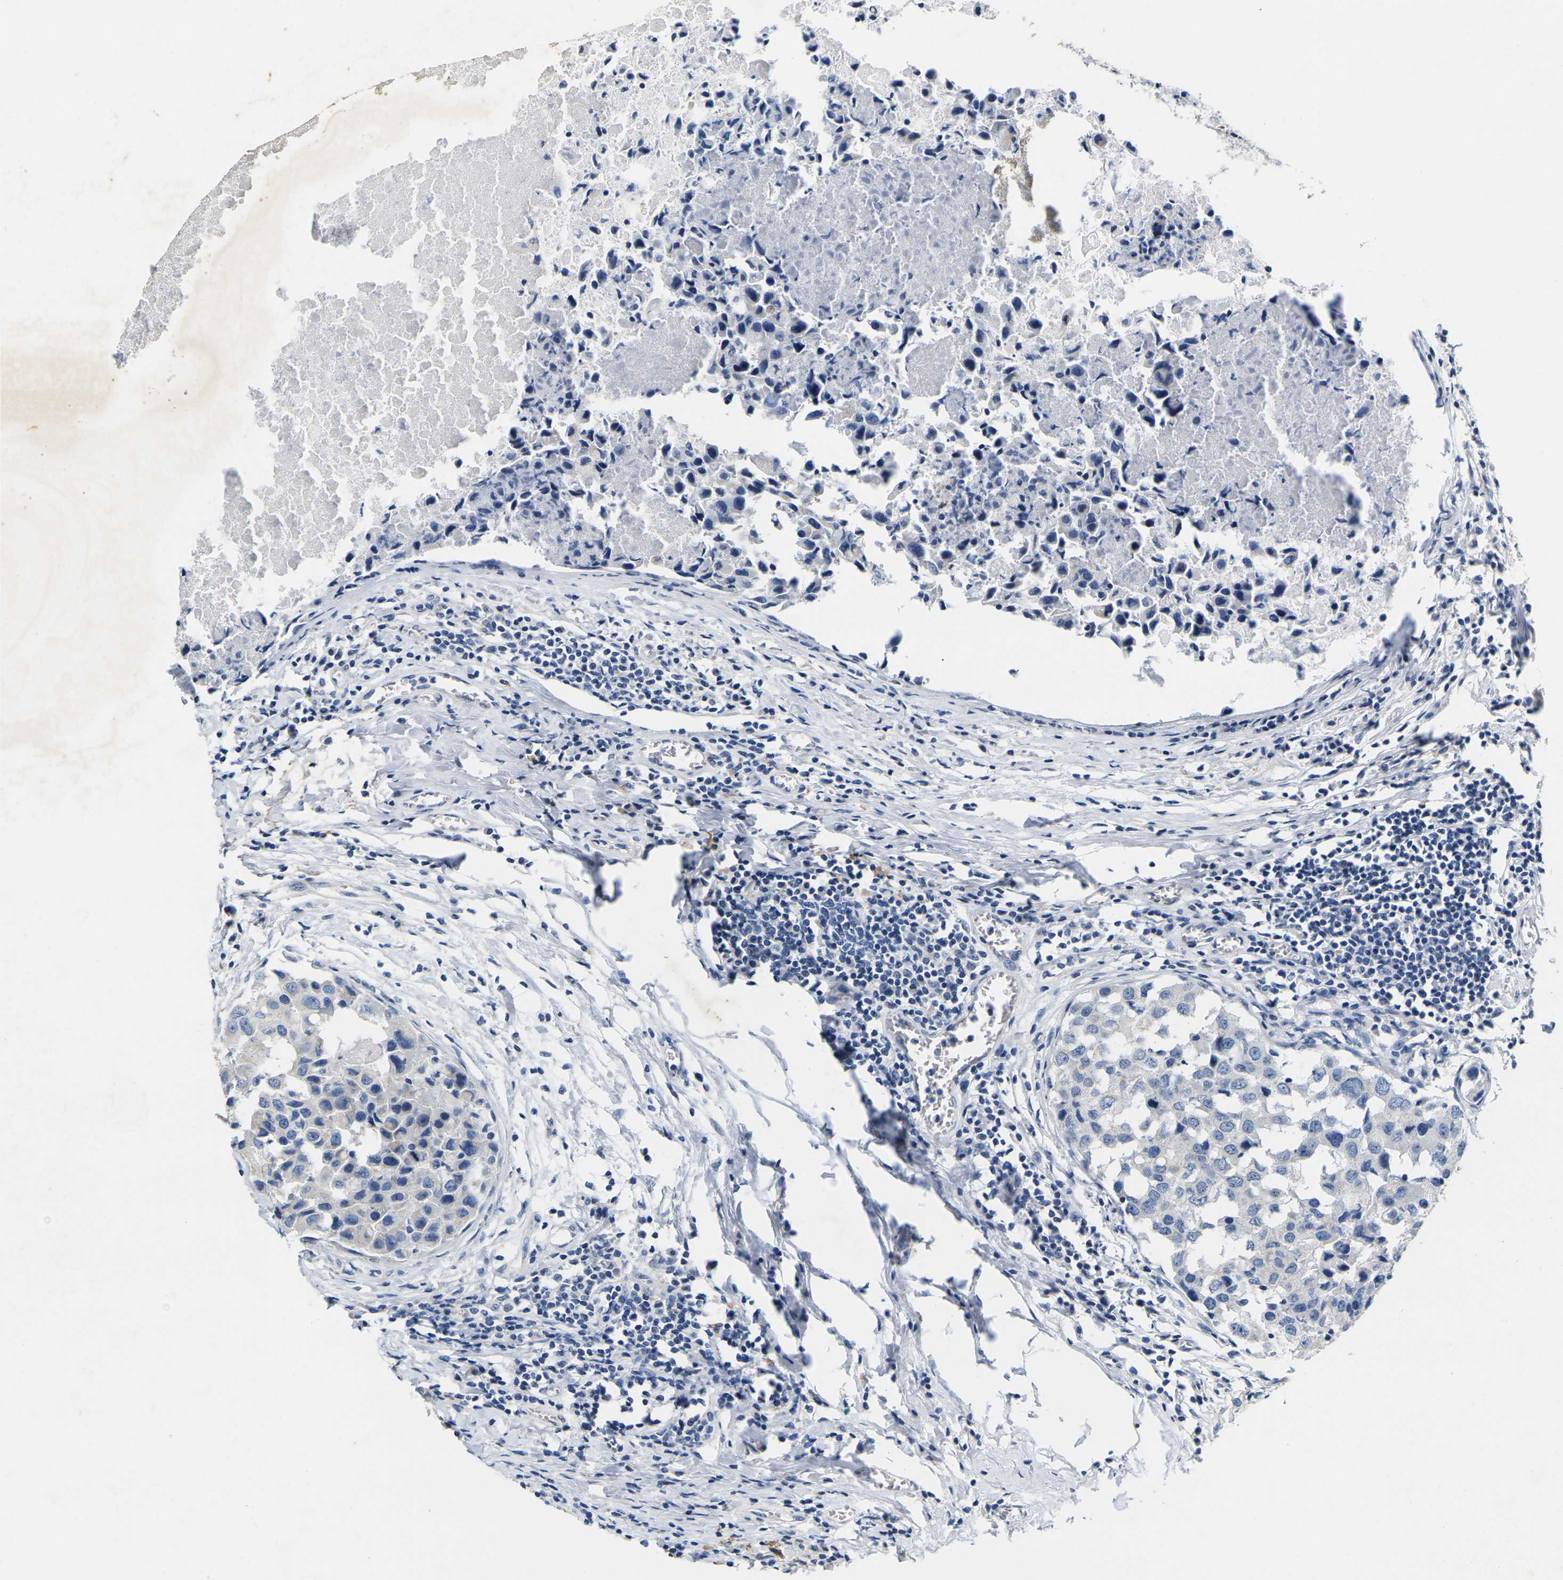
{"staining": {"intensity": "negative", "quantity": "none", "location": "none"}, "tissue": "breast cancer", "cell_type": "Tumor cells", "image_type": "cancer", "snomed": [{"axis": "morphology", "description": "Duct carcinoma"}, {"axis": "topography", "description": "Breast"}], "caption": "Breast cancer was stained to show a protein in brown. There is no significant positivity in tumor cells. (Stains: DAB IHC with hematoxylin counter stain, Microscopy: brightfield microscopy at high magnification).", "gene": "NOCT", "patient": {"sex": "female", "age": 27}}